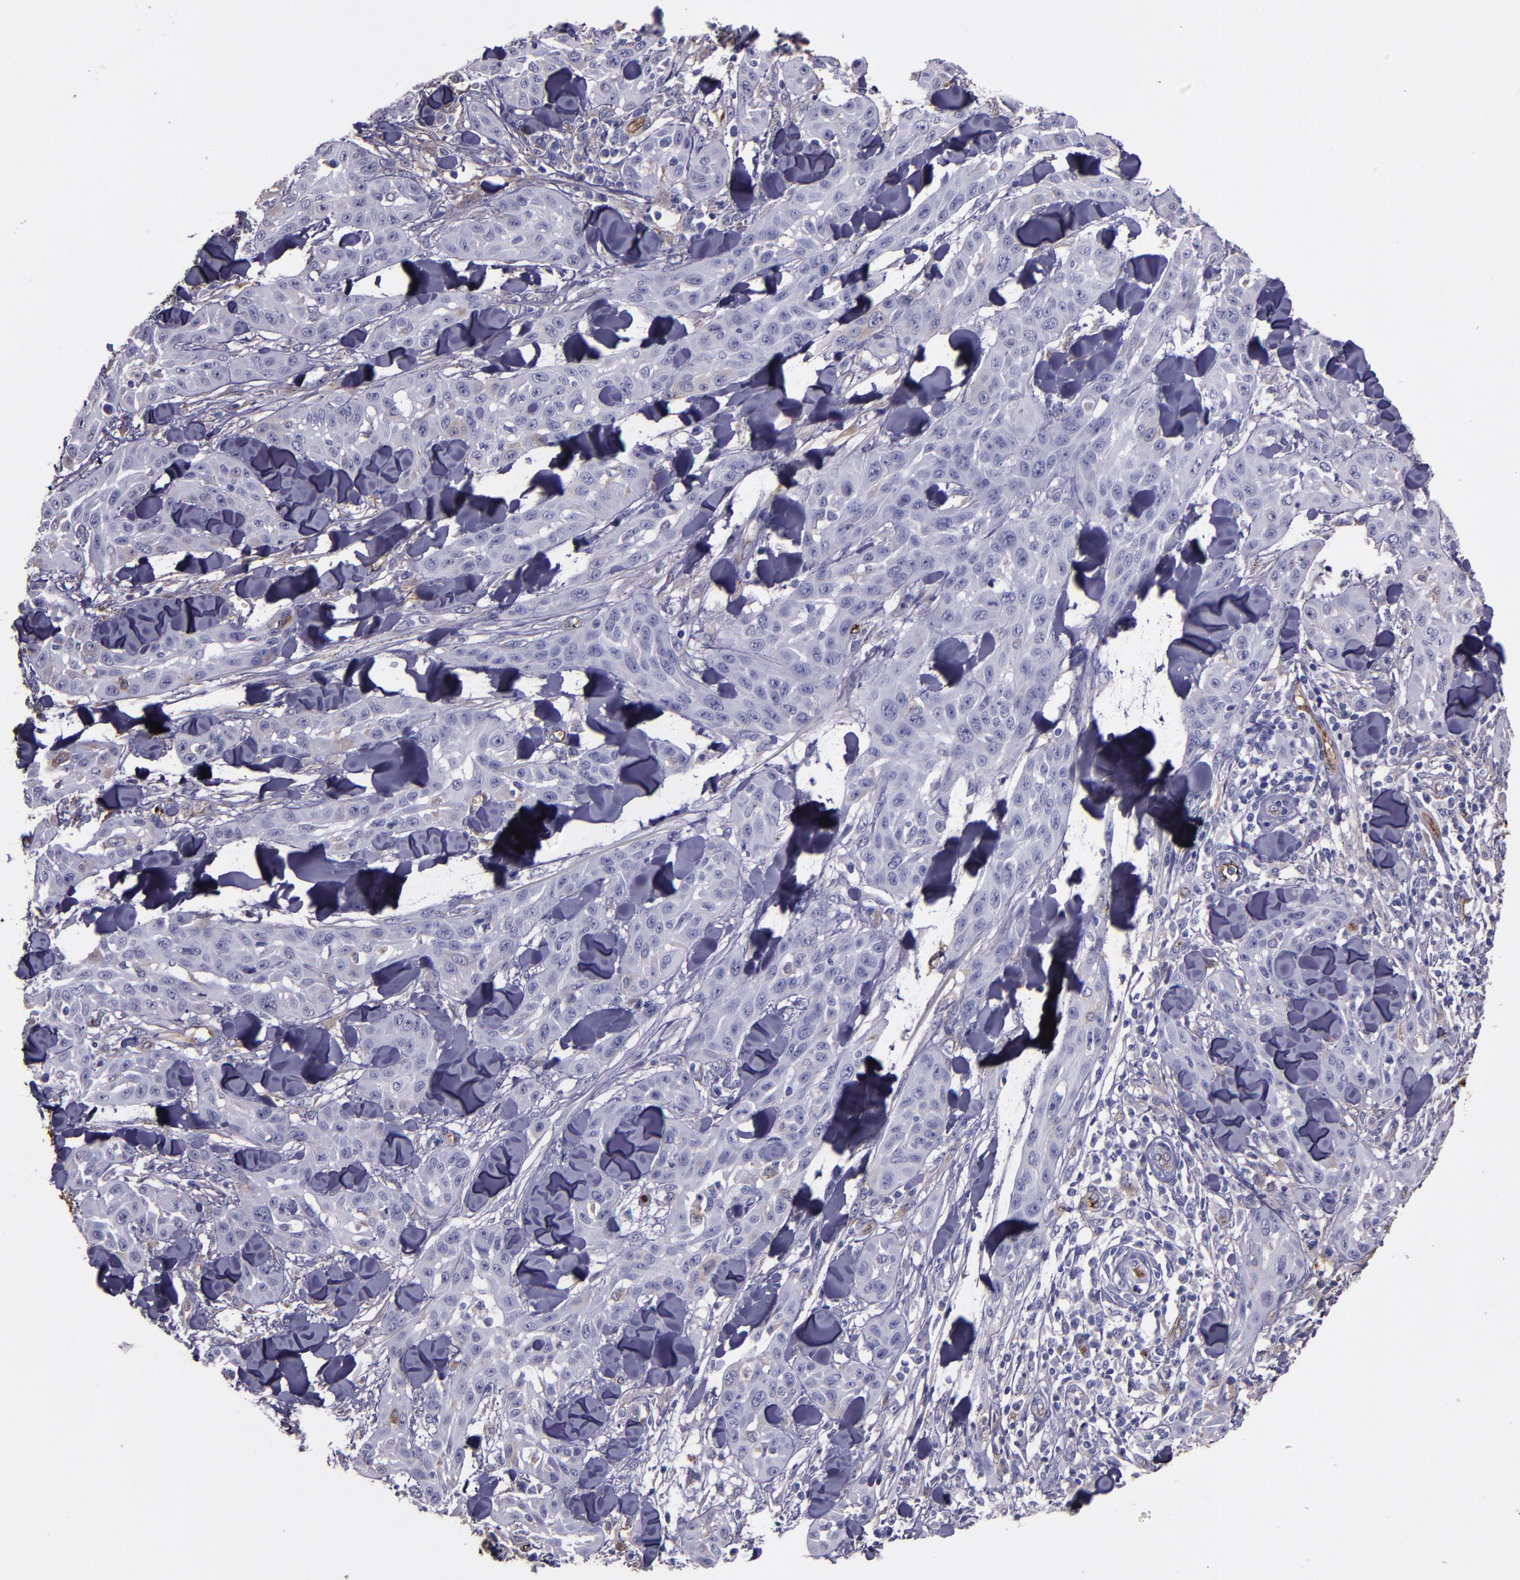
{"staining": {"intensity": "weak", "quantity": "<25%", "location": "cytoplasmic/membranous"}, "tissue": "skin cancer", "cell_type": "Tumor cells", "image_type": "cancer", "snomed": [{"axis": "morphology", "description": "Squamous cell carcinoma, NOS"}, {"axis": "topography", "description": "Skin"}], "caption": "This is an IHC photomicrograph of skin cancer (squamous cell carcinoma). There is no staining in tumor cells.", "gene": "A2M", "patient": {"sex": "male", "age": 24}}